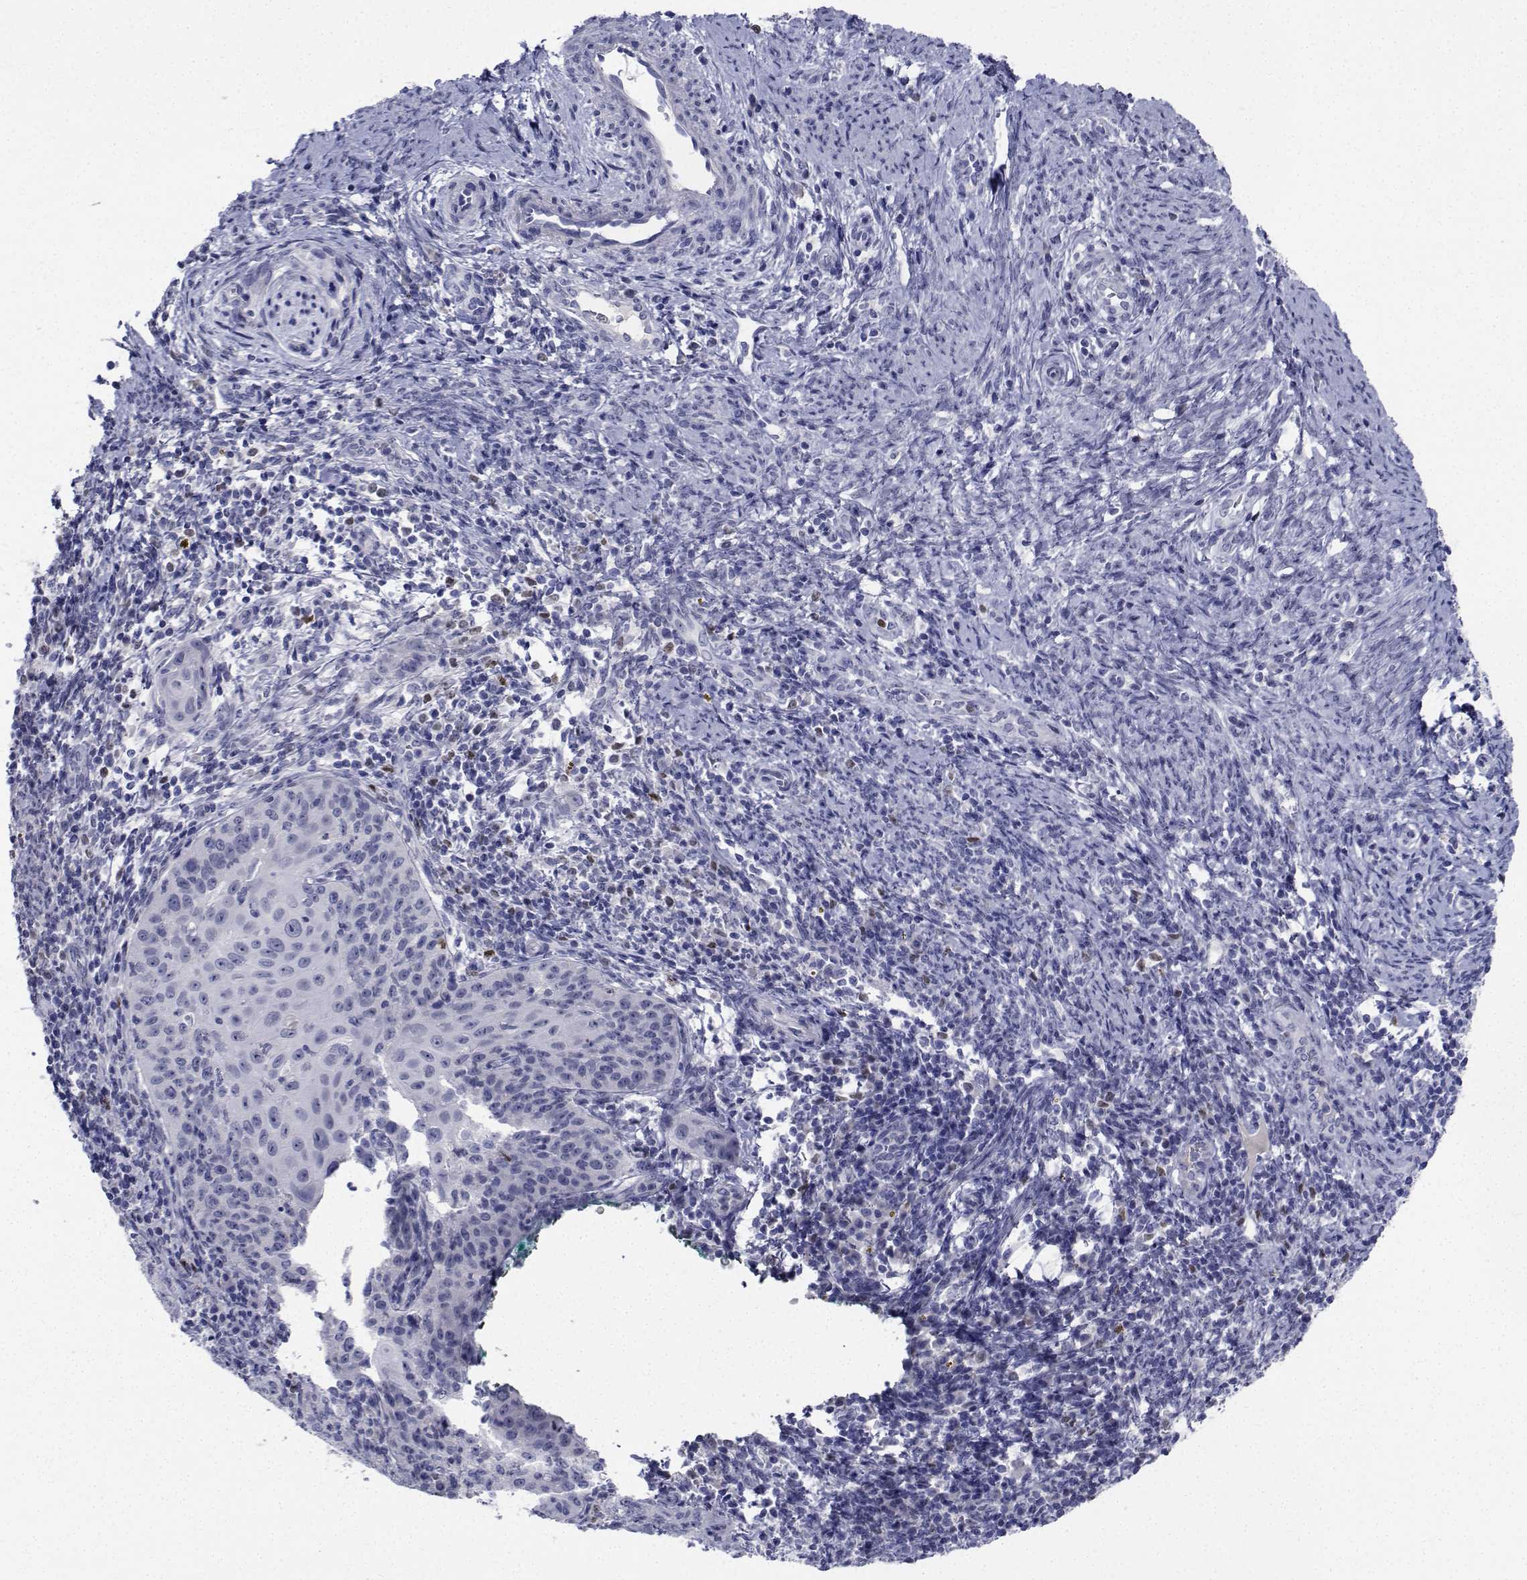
{"staining": {"intensity": "negative", "quantity": "none", "location": "none"}, "tissue": "cervical cancer", "cell_type": "Tumor cells", "image_type": "cancer", "snomed": [{"axis": "morphology", "description": "Squamous cell carcinoma, NOS"}, {"axis": "topography", "description": "Cervix"}], "caption": "This is a micrograph of IHC staining of cervical cancer (squamous cell carcinoma), which shows no positivity in tumor cells.", "gene": "PLXNA4", "patient": {"sex": "female", "age": 30}}